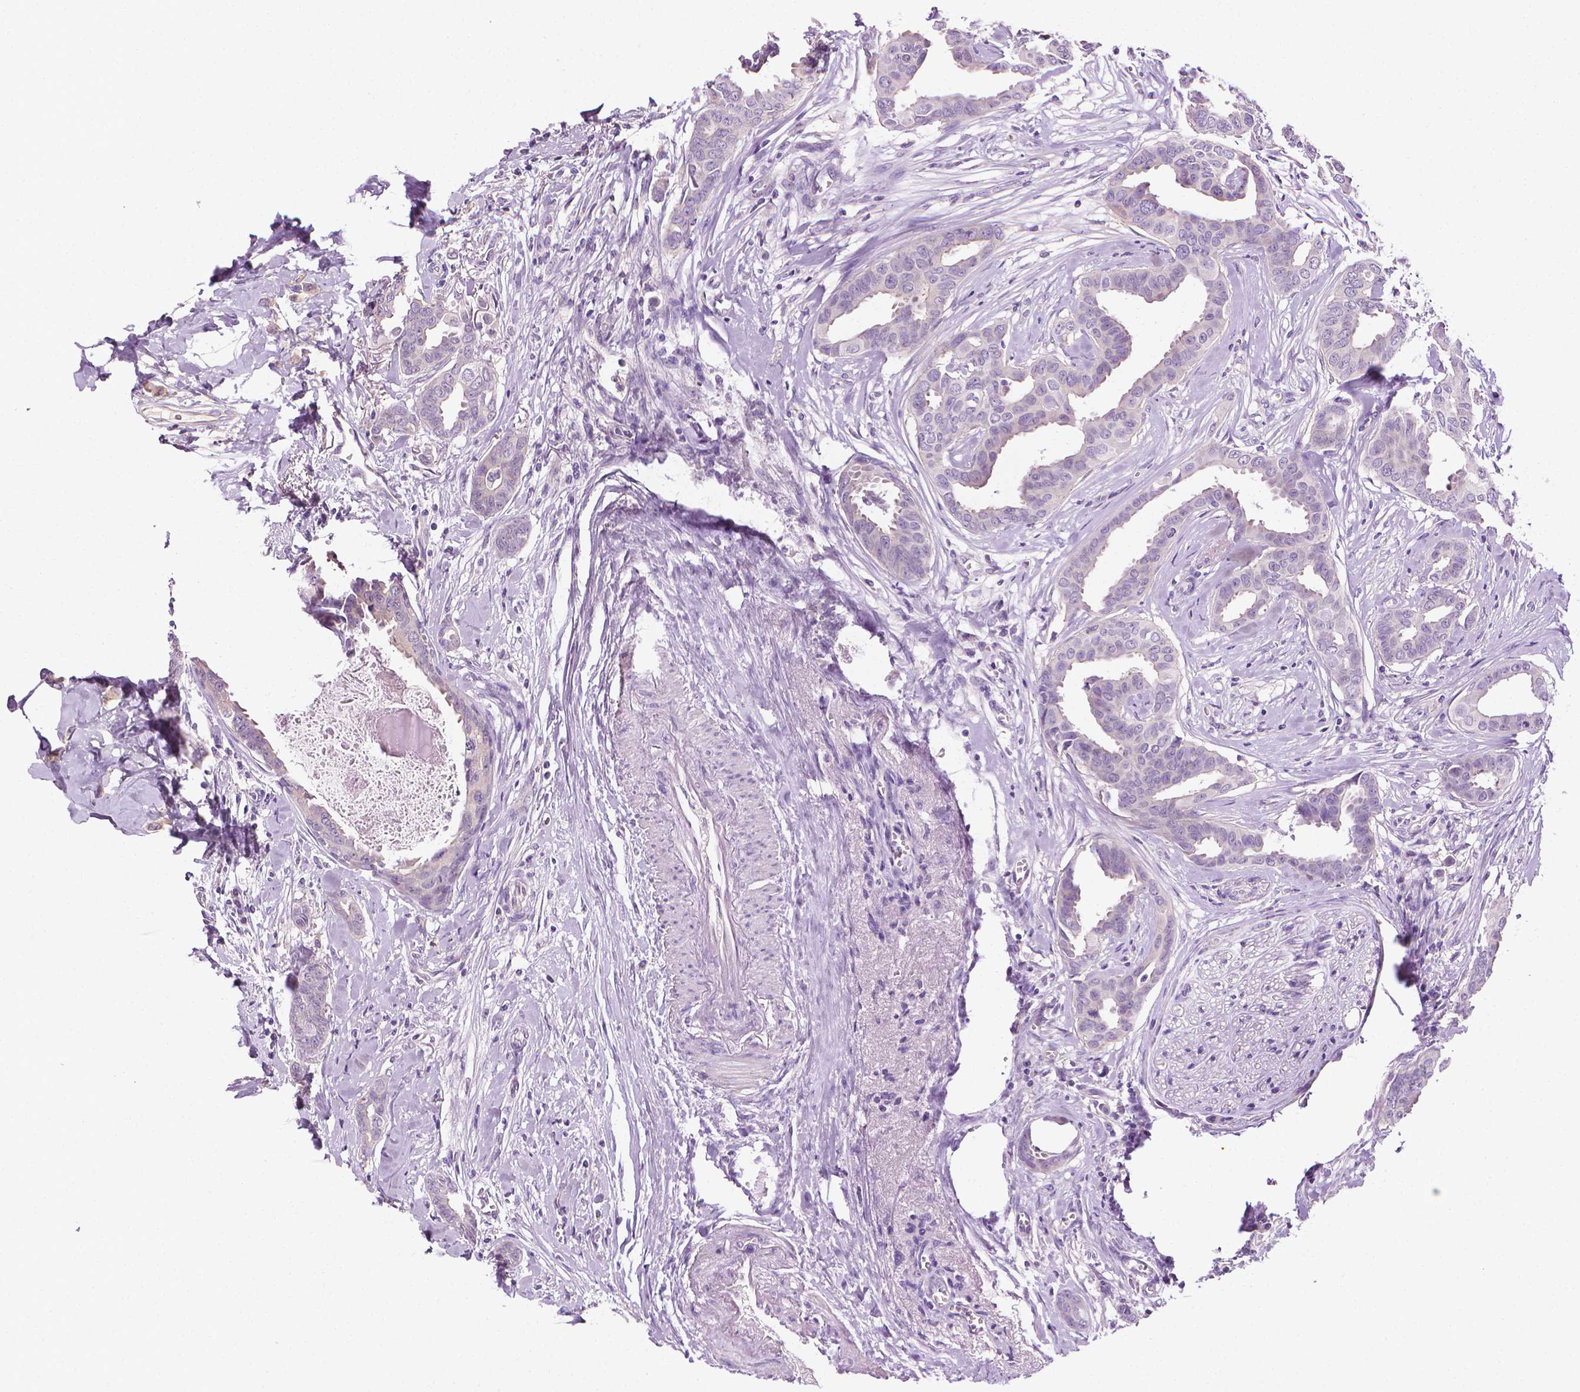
{"staining": {"intensity": "negative", "quantity": "none", "location": "none"}, "tissue": "breast cancer", "cell_type": "Tumor cells", "image_type": "cancer", "snomed": [{"axis": "morphology", "description": "Duct carcinoma"}, {"axis": "topography", "description": "Breast"}], "caption": "This is a image of immunohistochemistry staining of breast cancer, which shows no expression in tumor cells.", "gene": "MCOLN3", "patient": {"sex": "female", "age": 45}}